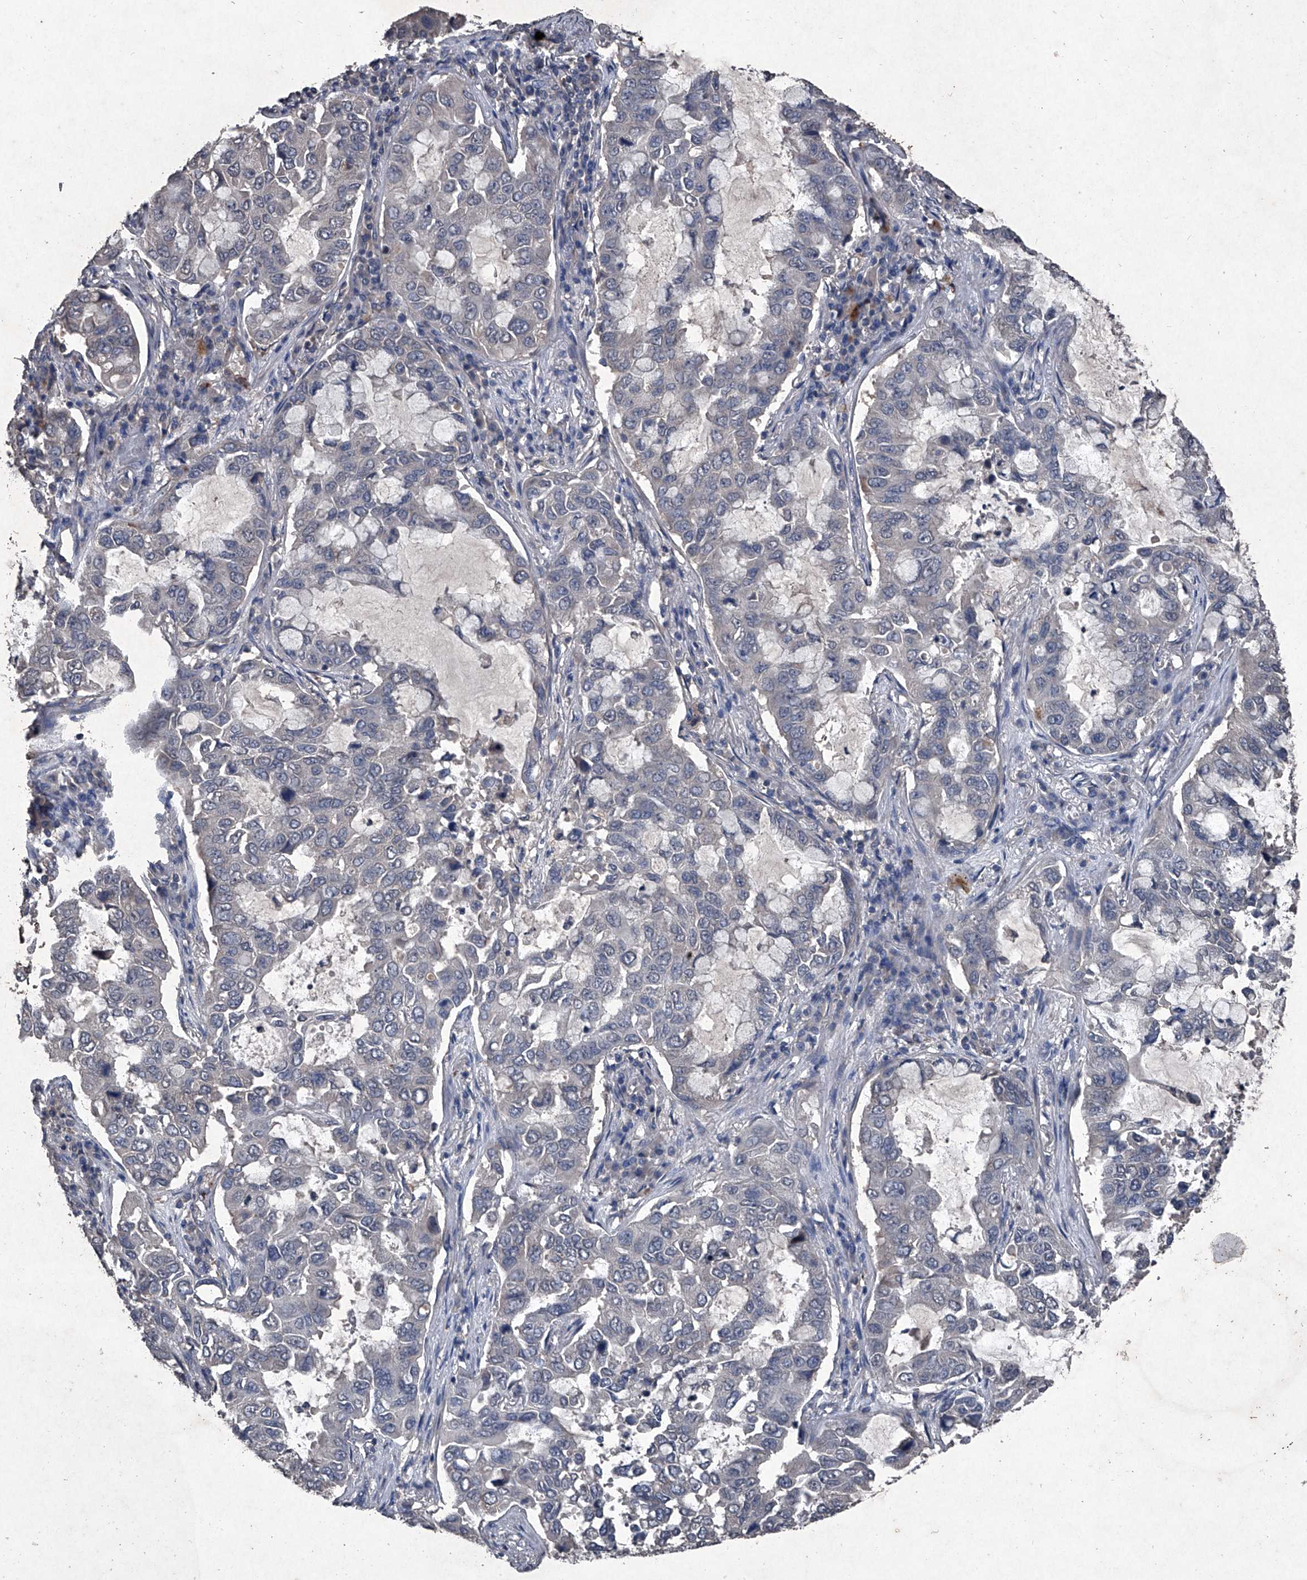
{"staining": {"intensity": "negative", "quantity": "none", "location": "none"}, "tissue": "lung cancer", "cell_type": "Tumor cells", "image_type": "cancer", "snomed": [{"axis": "morphology", "description": "Adenocarcinoma, NOS"}, {"axis": "topography", "description": "Lung"}], "caption": "The image displays no significant expression in tumor cells of lung adenocarcinoma. (Stains: DAB immunohistochemistry with hematoxylin counter stain, Microscopy: brightfield microscopy at high magnification).", "gene": "MAPKAP1", "patient": {"sex": "male", "age": 64}}